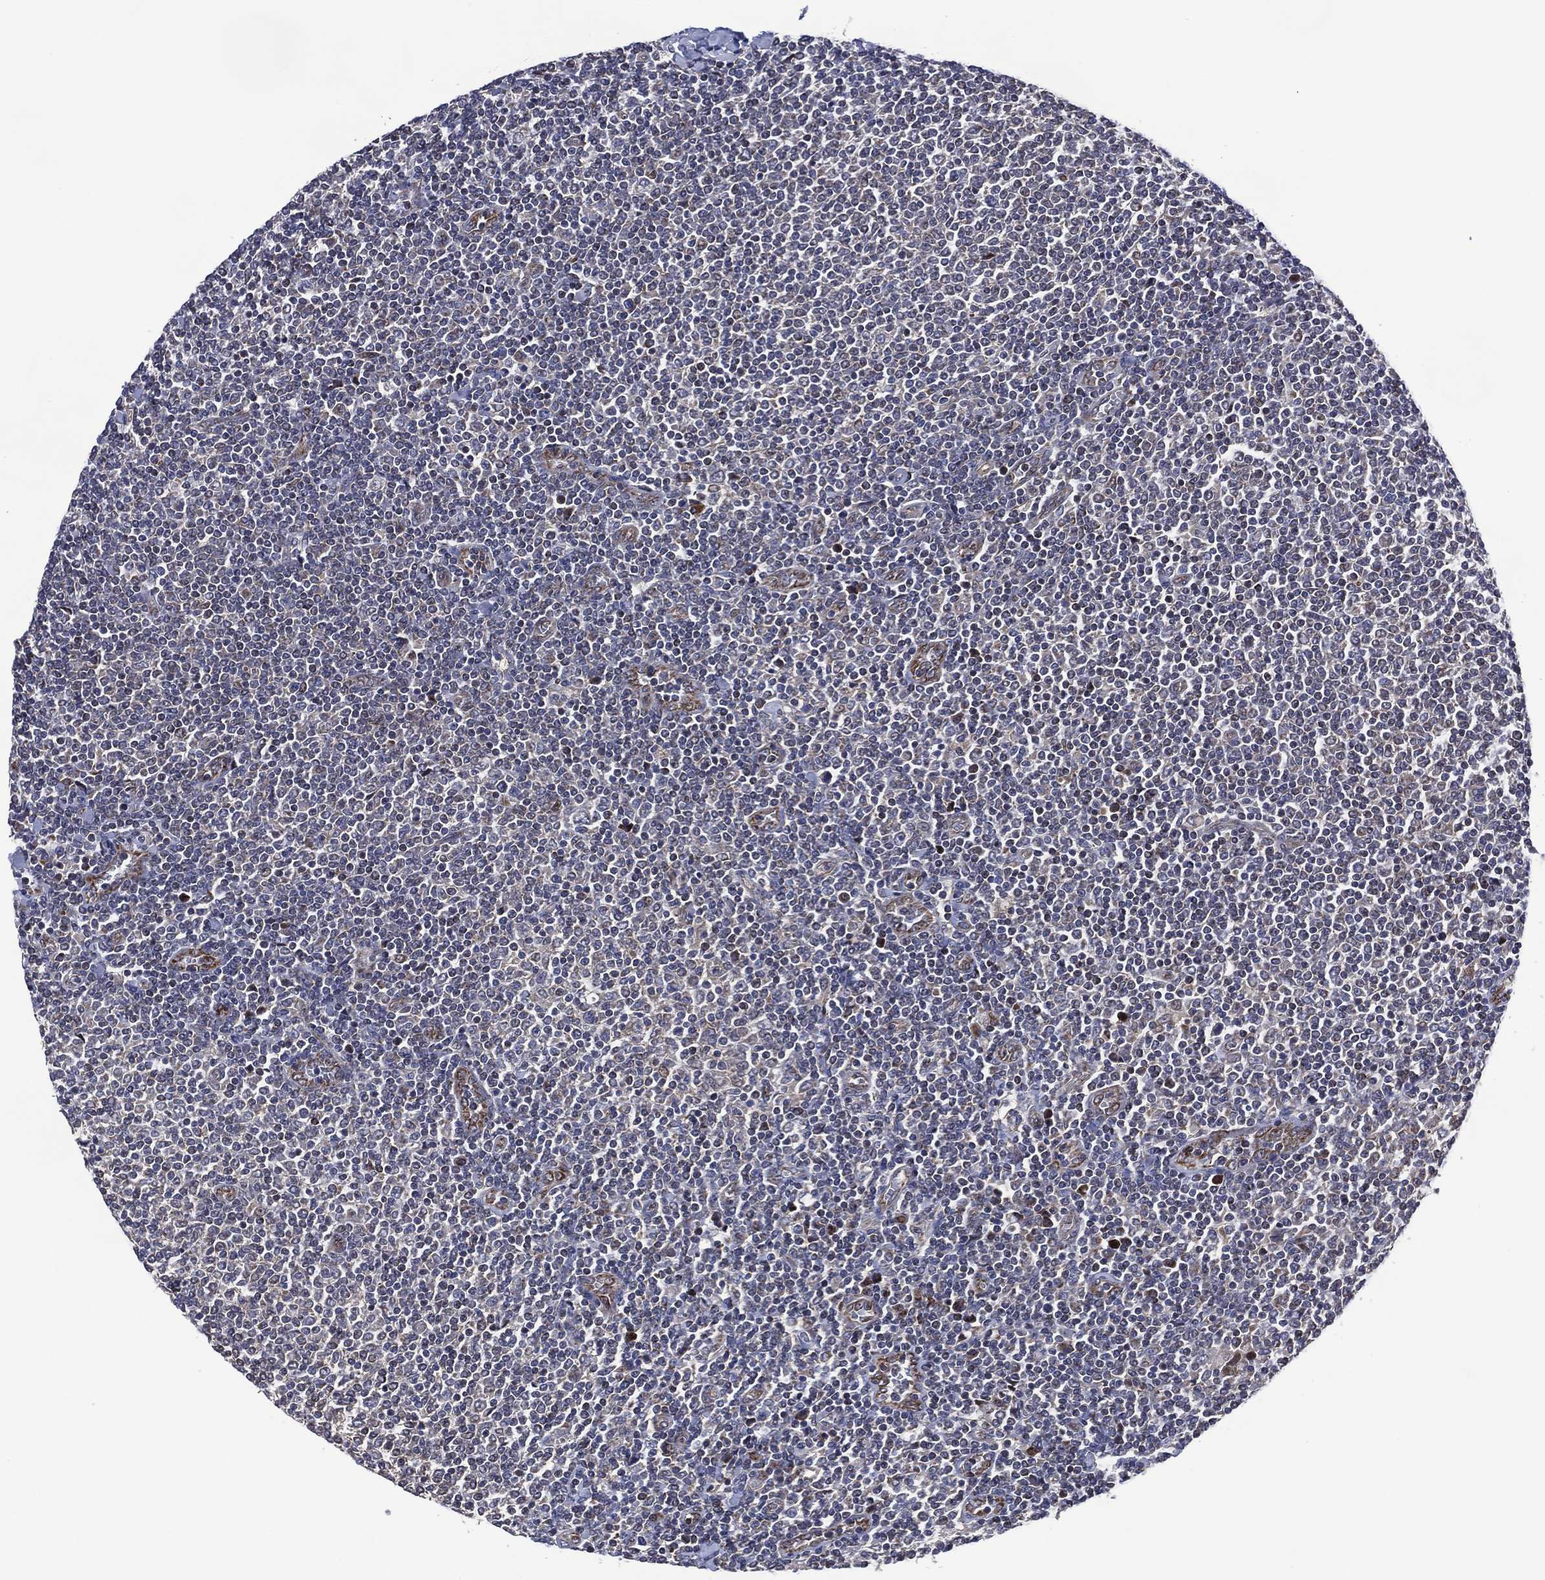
{"staining": {"intensity": "negative", "quantity": "none", "location": "none"}, "tissue": "lymphoma", "cell_type": "Tumor cells", "image_type": "cancer", "snomed": [{"axis": "morphology", "description": "Malignant lymphoma, non-Hodgkin's type, Low grade"}, {"axis": "topography", "description": "Lymph node"}], "caption": "An immunohistochemistry (IHC) image of lymphoma is shown. There is no staining in tumor cells of lymphoma.", "gene": "HTD2", "patient": {"sex": "male", "age": 52}}